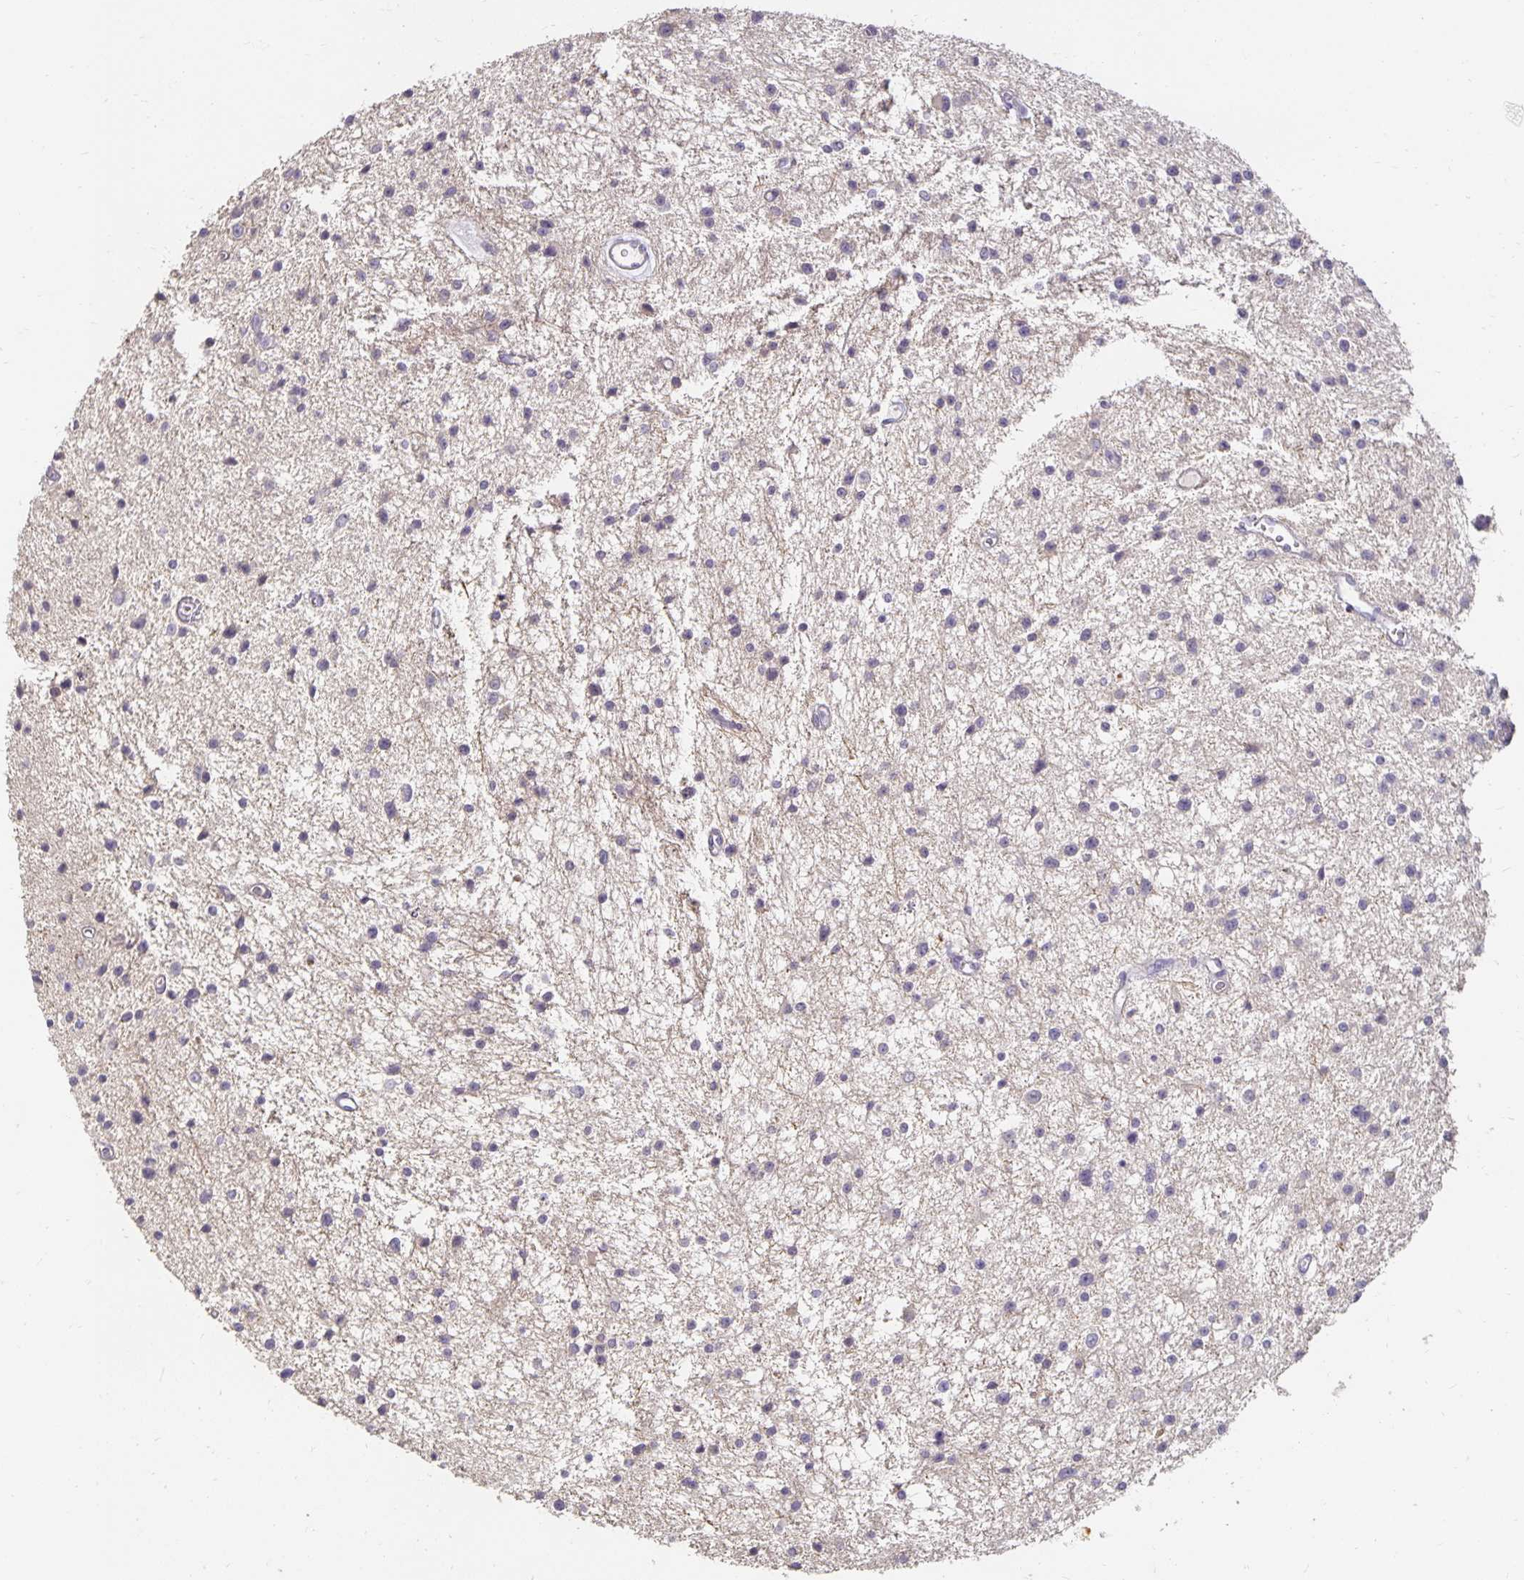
{"staining": {"intensity": "negative", "quantity": "none", "location": "none"}, "tissue": "glioma", "cell_type": "Tumor cells", "image_type": "cancer", "snomed": [{"axis": "morphology", "description": "Glioma, malignant, Low grade"}, {"axis": "topography", "description": "Brain"}], "caption": "Tumor cells are negative for protein expression in human glioma.", "gene": "CST6", "patient": {"sex": "male", "age": 43}}